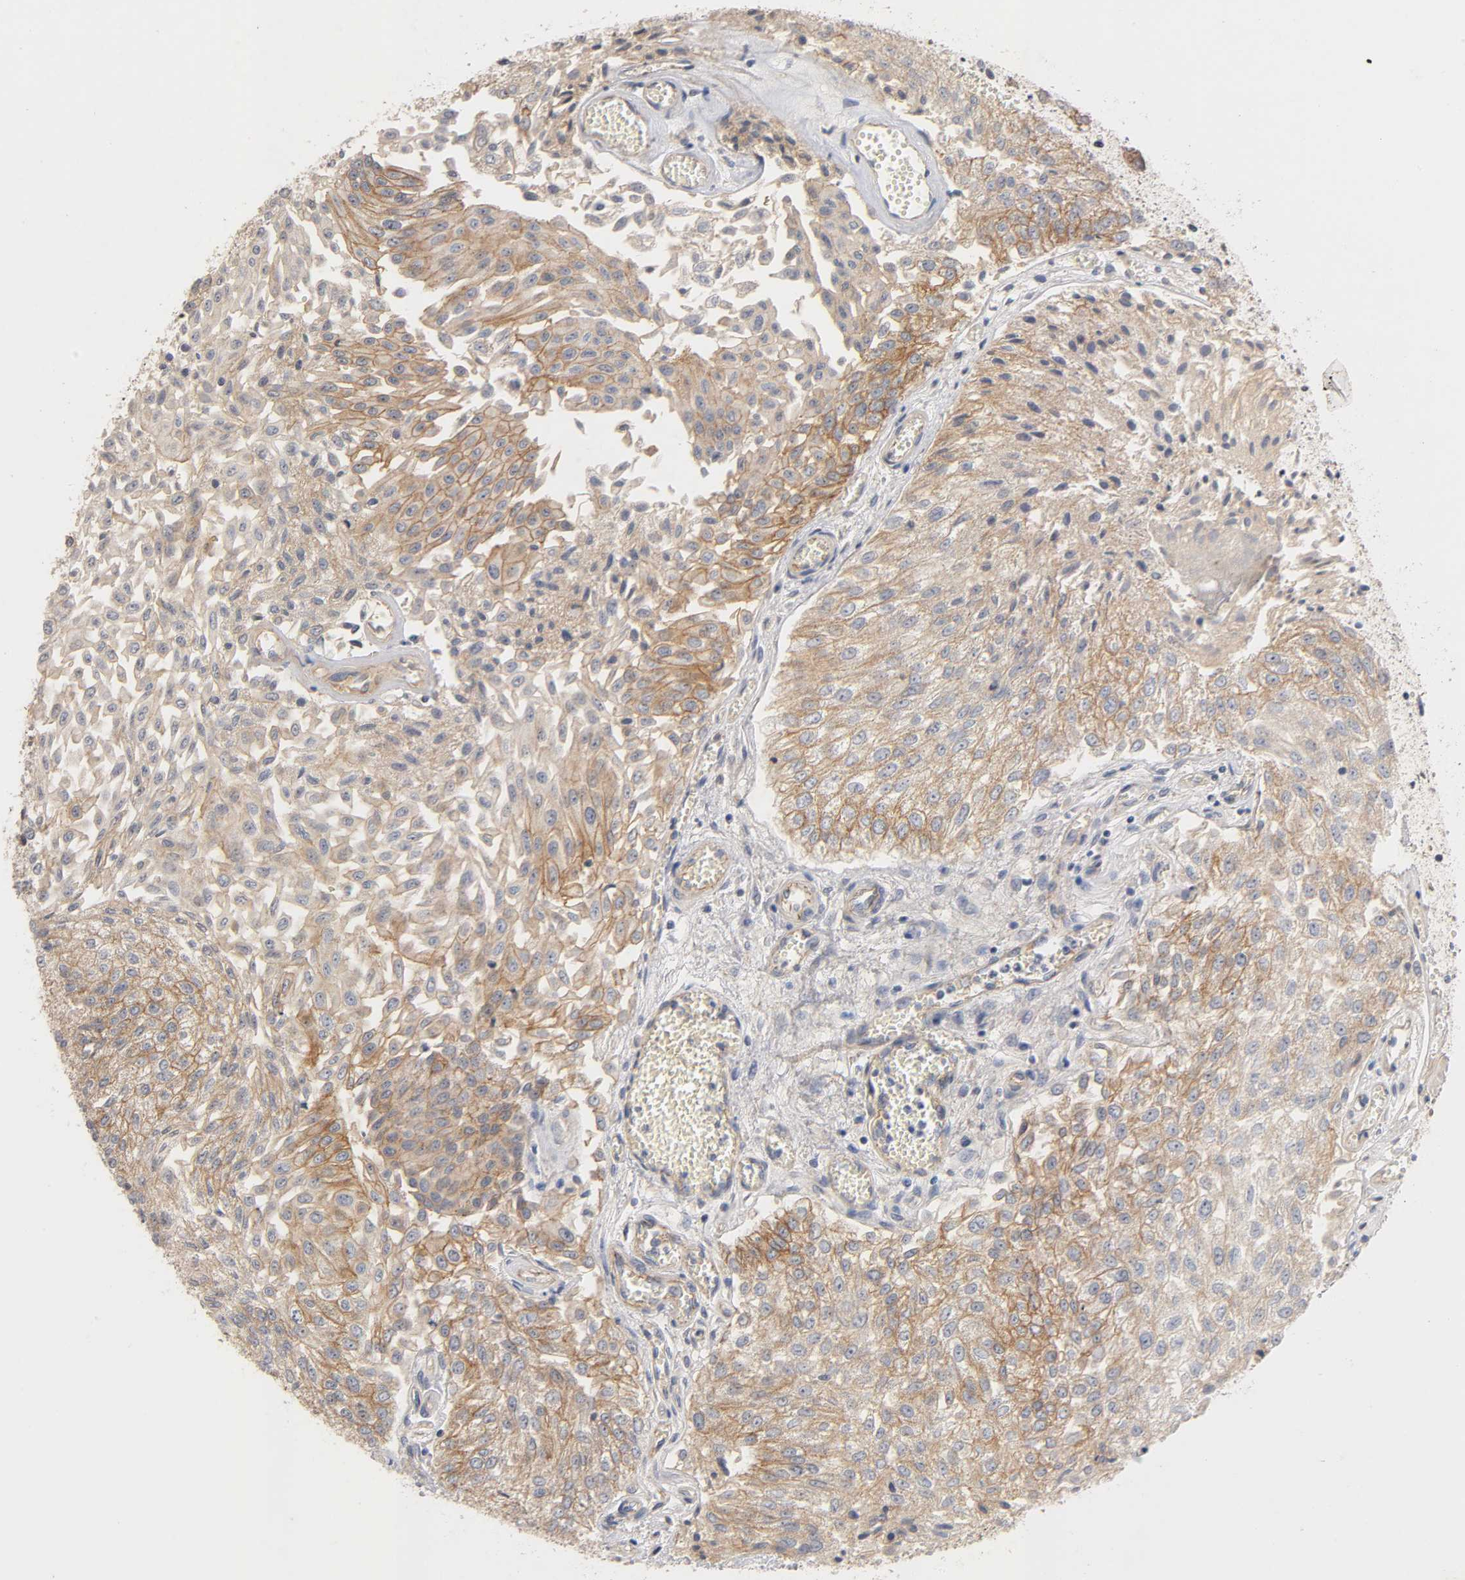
{"staining": {"intensity": "moderate", "quantity": ">75%", "location": "cytoplasmic/membranous"}, "tissue": "urothelial cancer", "cell_type": "Tumor cells", "image_type": "cancer", "snomed": [{"axis": "morphology", "description": "Urothelial carcinoma, Low grade"}, {"axis": "topography", "description": "Urinary bladder"}], "caption": "Immunohistochemical staining of urothelial carcinoma (low-grade) exhibits medium levels of moderate cytoplasmic/membranous positivity in approximately >75% of tumor cells.", "gene": "PDZD11", "patient": {"sex": "male", "age": 86}}